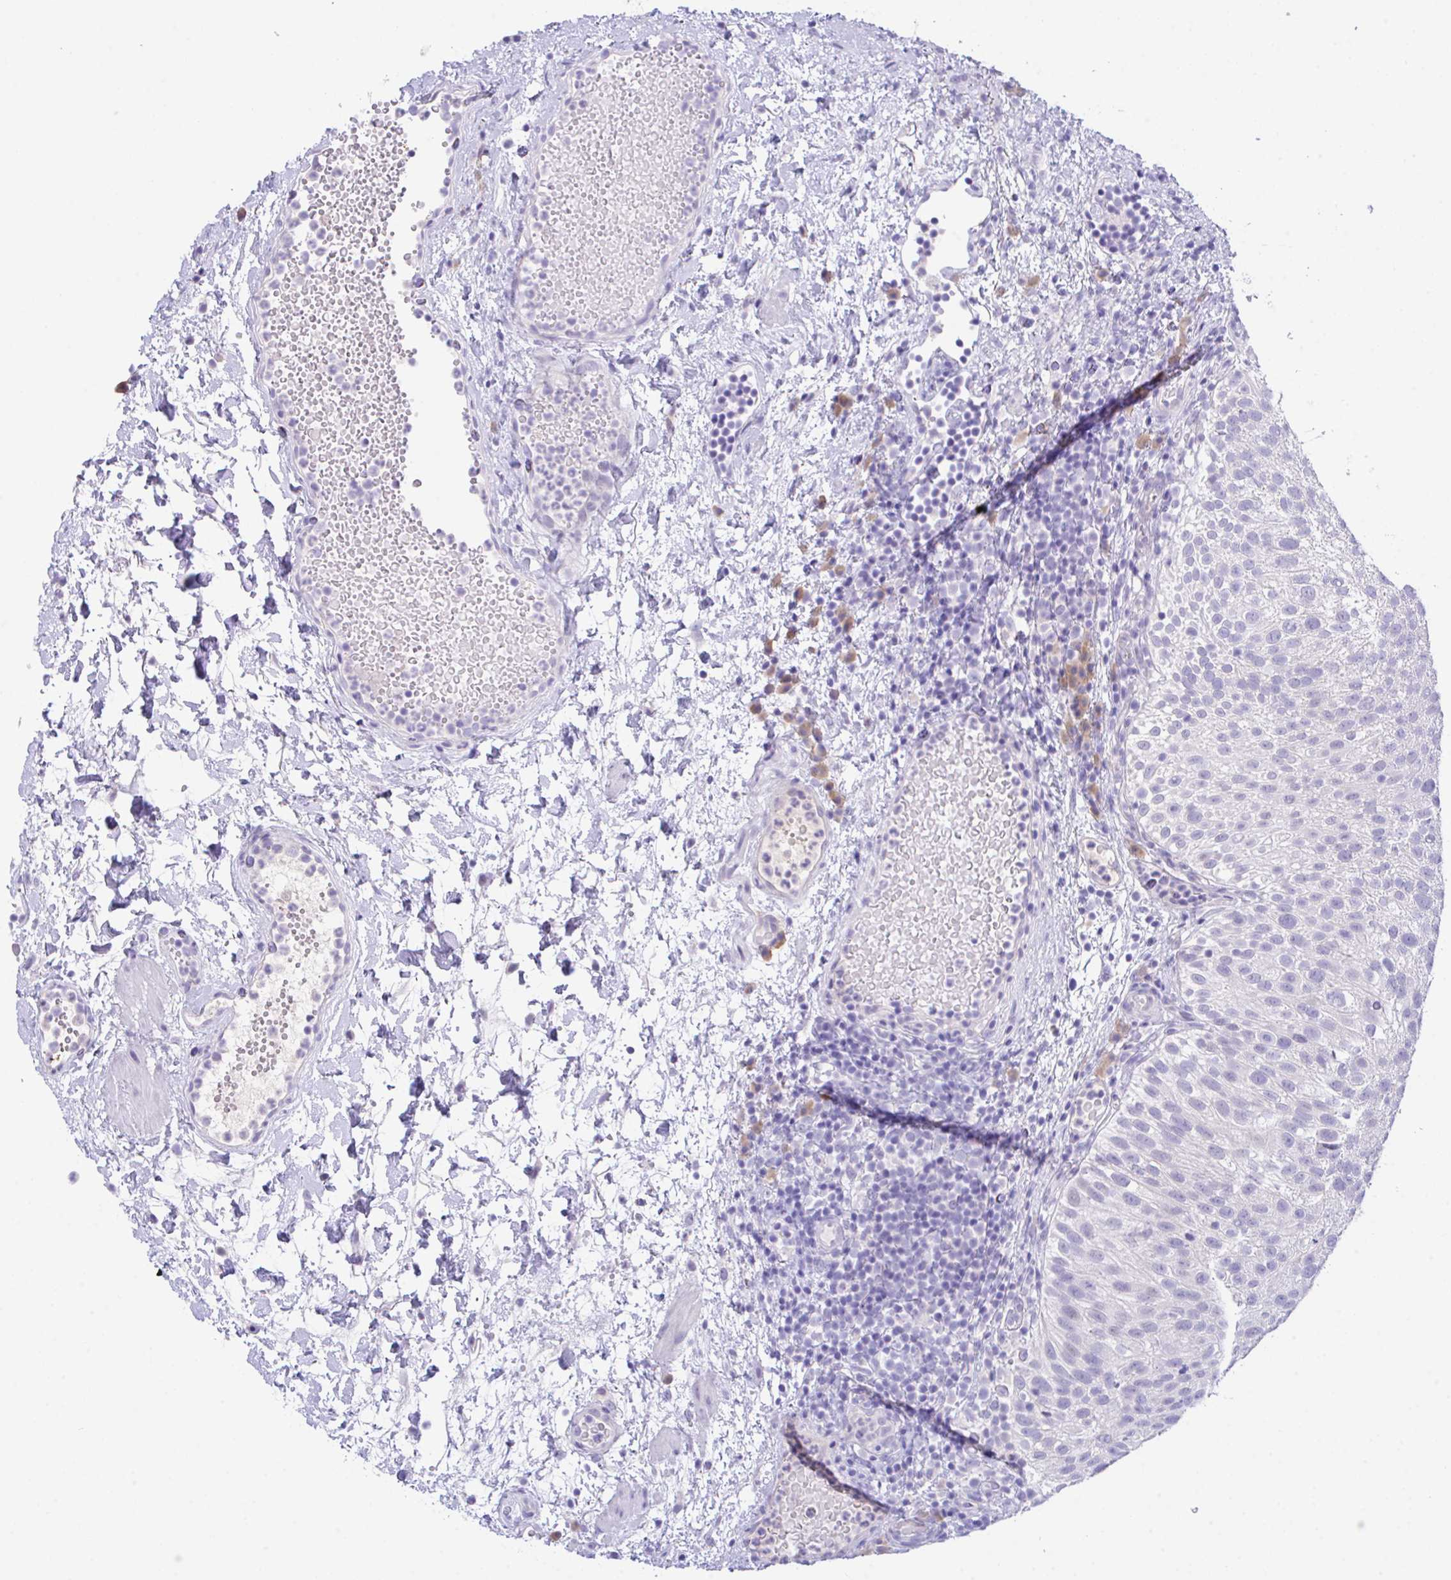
{"staining": {"intensity": "negative", "quantity": "none", "location": "none"}, "tissue": "urothelial cancer", "cell_type": "Tumor cells", "image_type": "cancer", "snomed": [{"axis": "morphology", "description": "Urothelial carcinoma, Low grade"}, {"axis": "topography", "description": "Urinary bladder"}], "caption": "Immunohistochemistry image of urothelial cancer stained for a protein (brown), which demonstrates no expression in tumor cells.", "gene": "HOXB4", "patient": {"sex": "male", "age": 78}}